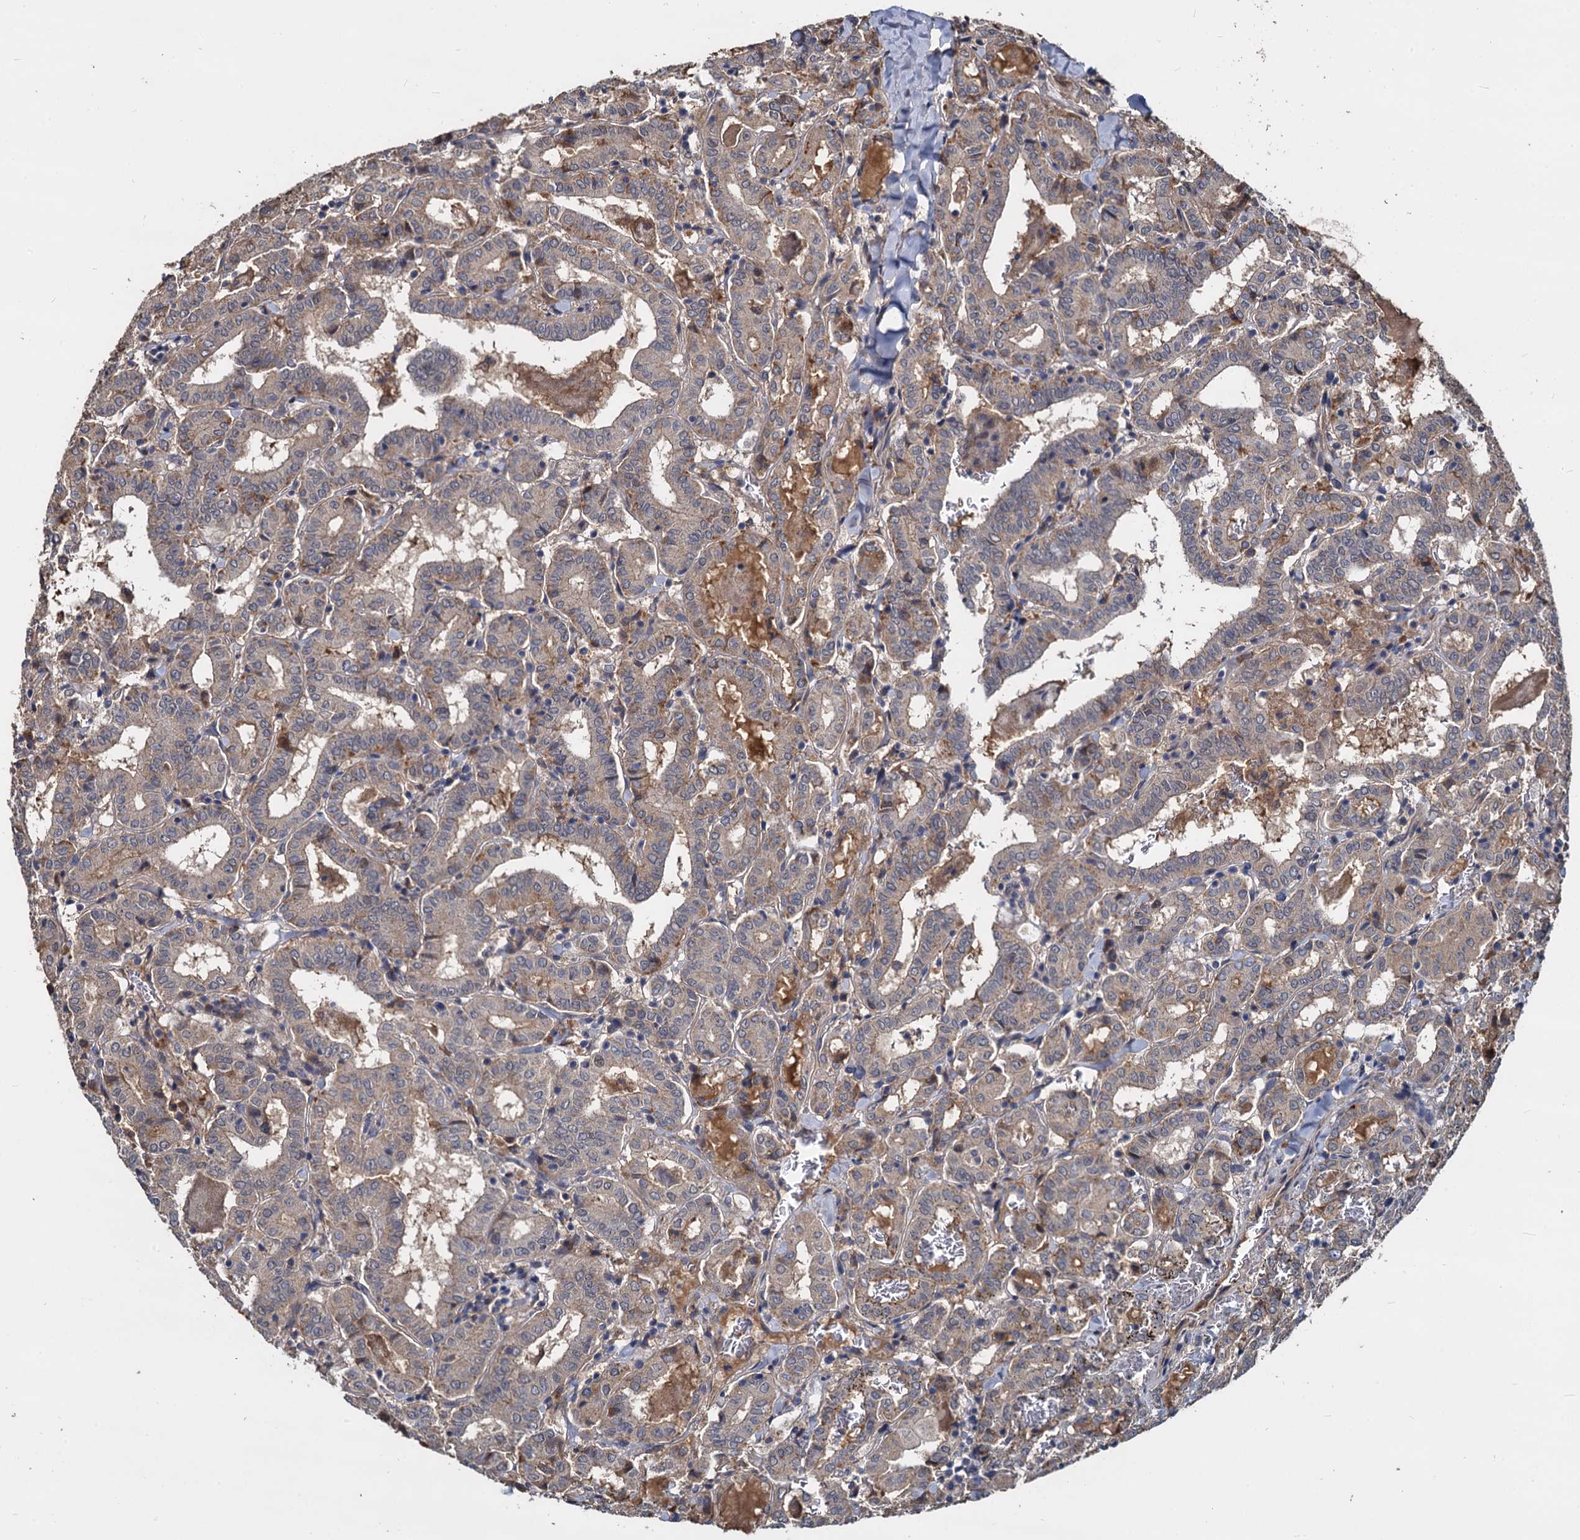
{"staining": {"intensity": "weak", "quantity": "25%-75%", "location": "cytoplasmic/membranous"}, "tissue": "thyroid cancer", "cell_type": "Tumor cells", "image_type": "cancer", "snomed": [{"axis": "morphology", "description": "Papillary adenocarcinoma, NOS"}, {"axis": "topography", "description": "Thyroid gland"}], "caption": "Protein expression analysis of thyroid papillary adenocarcinoma shows weak cytoplasmic/membranous staining in approximately 25%-75% of tumor cells. Nuclei are stained in blue.", "gene": "CCDC184", "patient": {"sex": "female", "age": 72}}